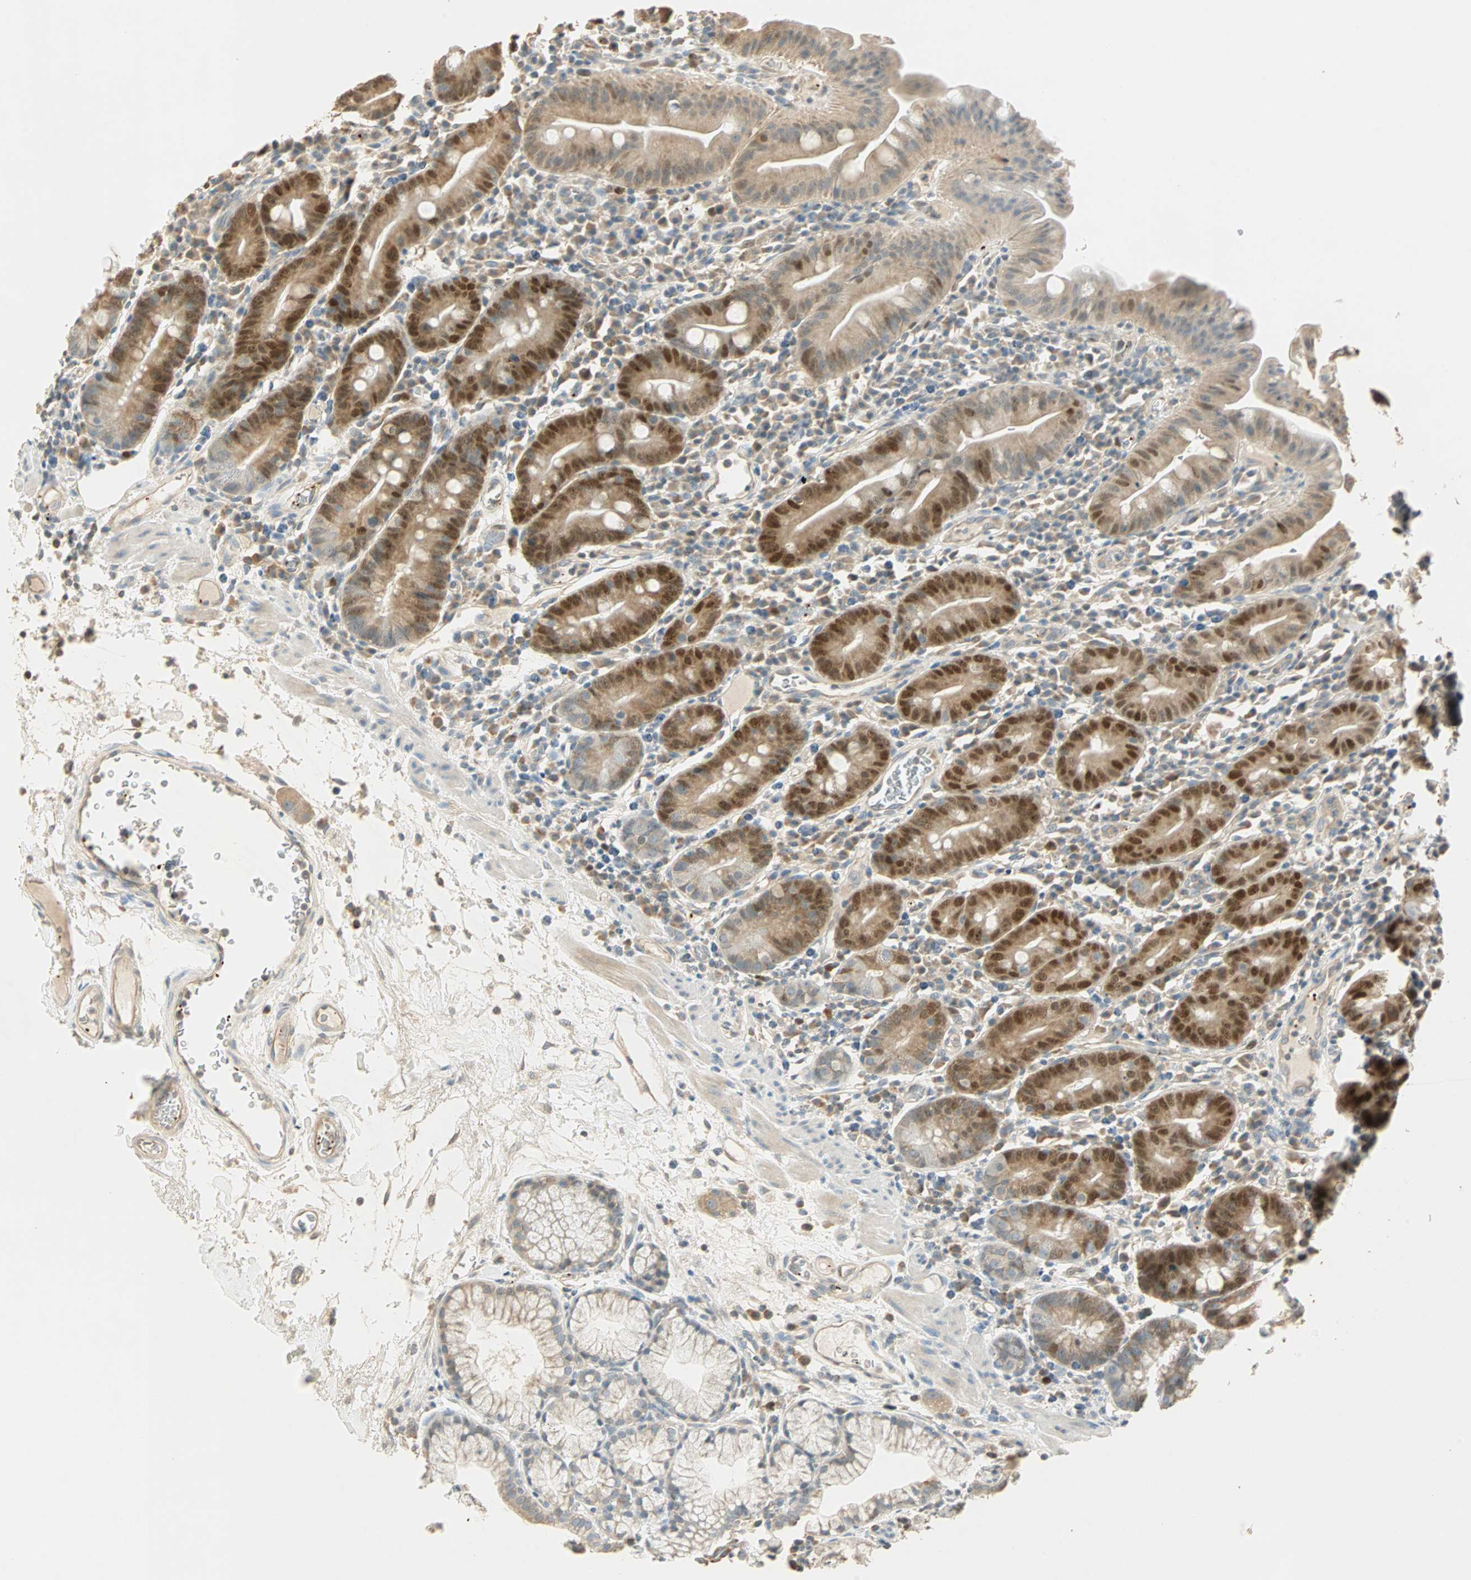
{"staining": {"intensity": "moderate", "quantity": "25%-75%", "location": "cytoplasmic/membranous,nuclear"}, "tissue": "duodenum", "cell_type": "Glandular cells", "image_type": "normal", "snomed": [{"axis": "morphology", "description": "Normal tissue, NOS"}, {"axis": "topography", "description": "Duodenum"}], "caption": "Immunohistochemical staining of unremarkable human duodenum shows 25%-75% levels of moderate cytoplasmic/membranous,nuclear protein staining in approximately 25%-75% of glandular cells. (brown staining indicates protein expression, while blue staining denotes nuclei).", "gene": "RAD18", "patient": {"sex": "male", "age": 50}}